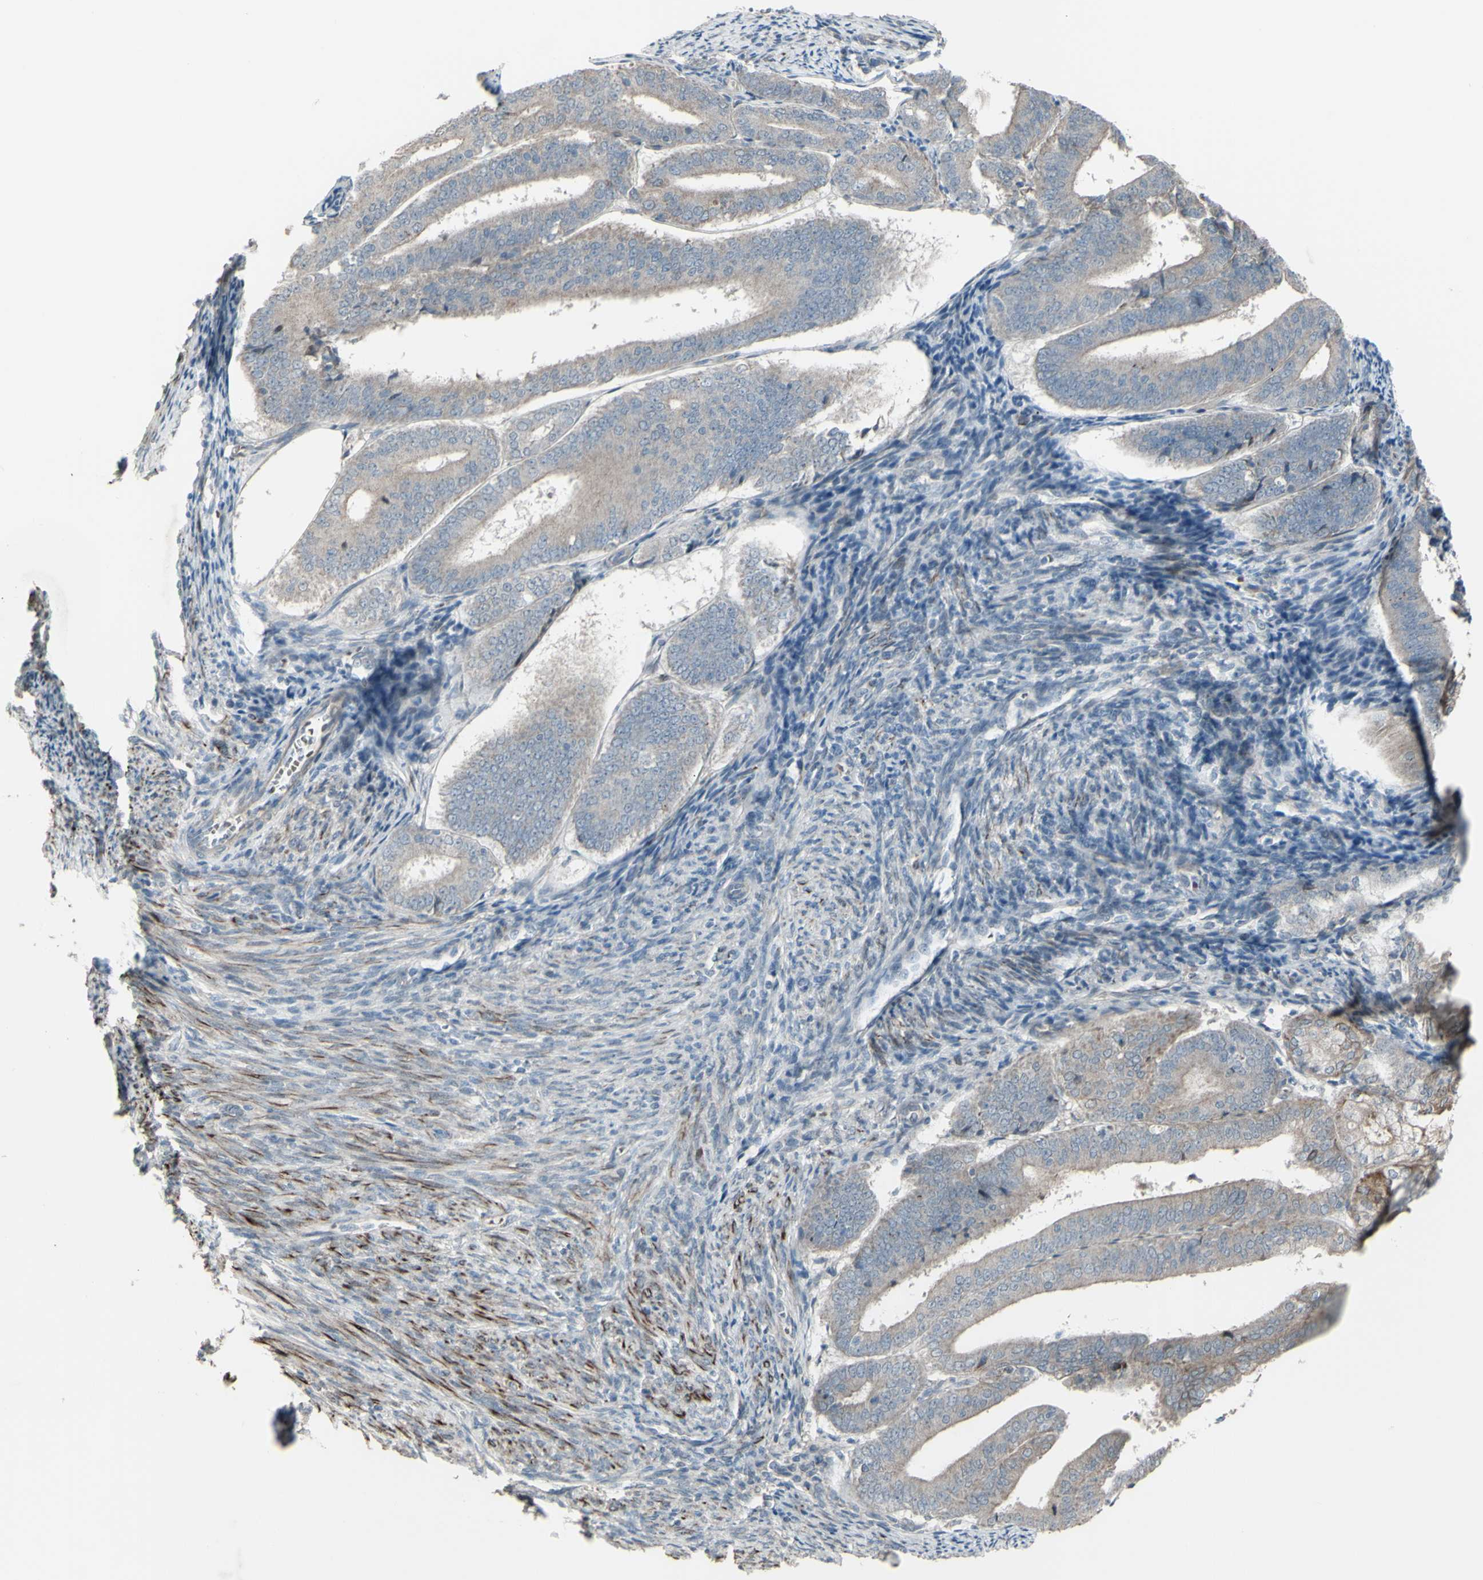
{"staining": {"intensity": "weak", "quantity": ">75%", "location": "cytoplasmic/membranous"}, "tissue": "endometrial cancer", "cell_type": "Tumor cells", "image_type": "cancer", "snomed": [{"axis": "morphology", "description": "Adenocarcinoma, NOS"}, {"axis": "topography", "description": "Endometrium"}], "caption": "Immunohistochemical staining of human endometrial adenocarcinoma demonstrates low levels of weak cytoplasmic/membranous expression in about >75% of tumor cells. Using DAB (brown) and hematoxylin (blue) stains, captured at high magnification using brightfield microscopy.", "gene": "GRAMD1B", "patient": {"sex": "female", "age": 63}}